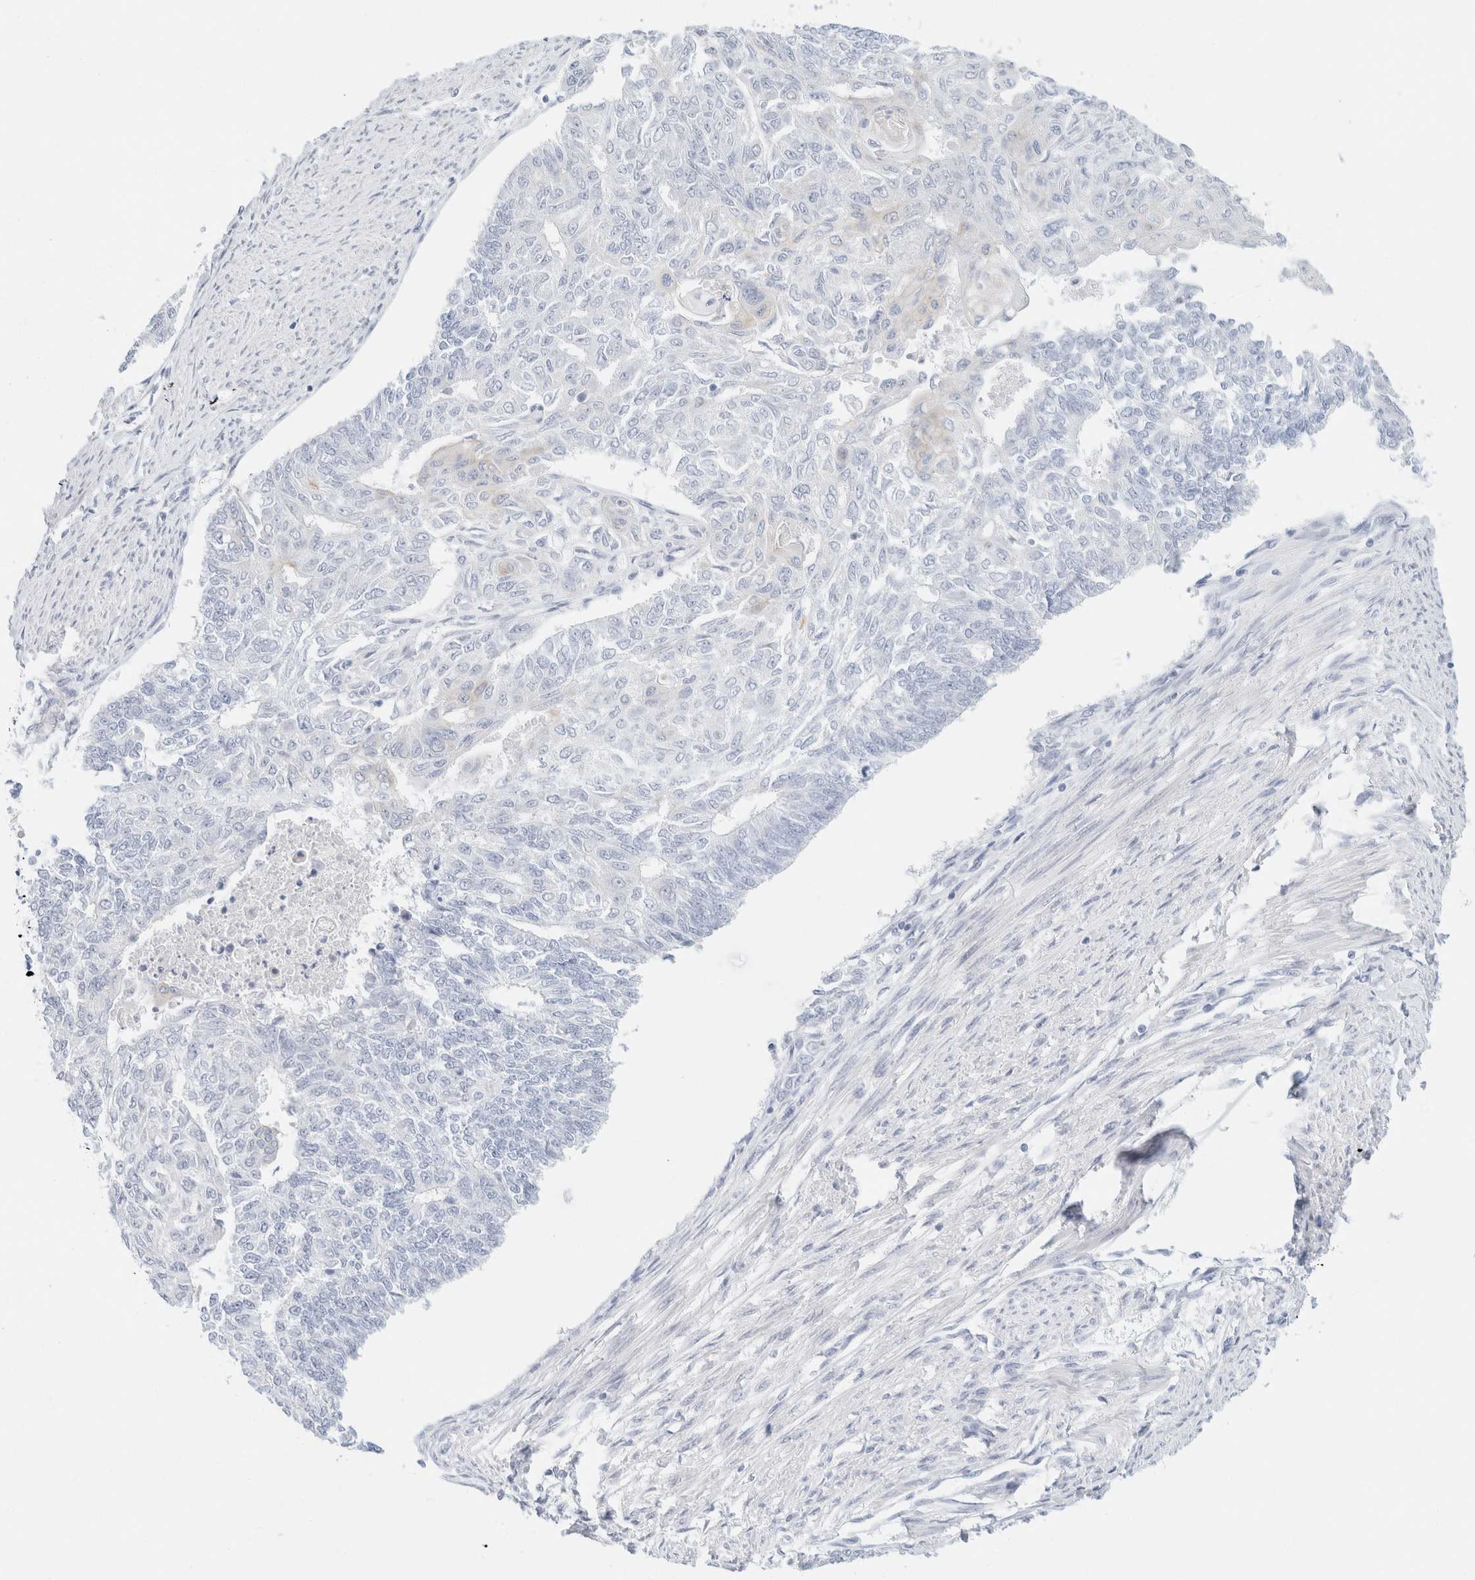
{"staining": {"intensity": "negative", "quantity": "none", "location": "none"}, "tissue": "endometrial cancer", "cell_type": "Tumor cells", "image_type": "cancer", "snomed": [{"axis": "morphology", "description": "Adenocarcinoma, NOS"}, {"axis": "topography", "description": "Endometrium"}], "caption": "Tumor cells are negative for brown protein staining in endometrial adenocarcinoma. (Stains: DAB immunohistochemistry with hematoxylin counter stain, Microscopy: brightfield microscopy at high magnification).", "gene": "KRT20", "patient": {"sex": "female", "age": 32}}